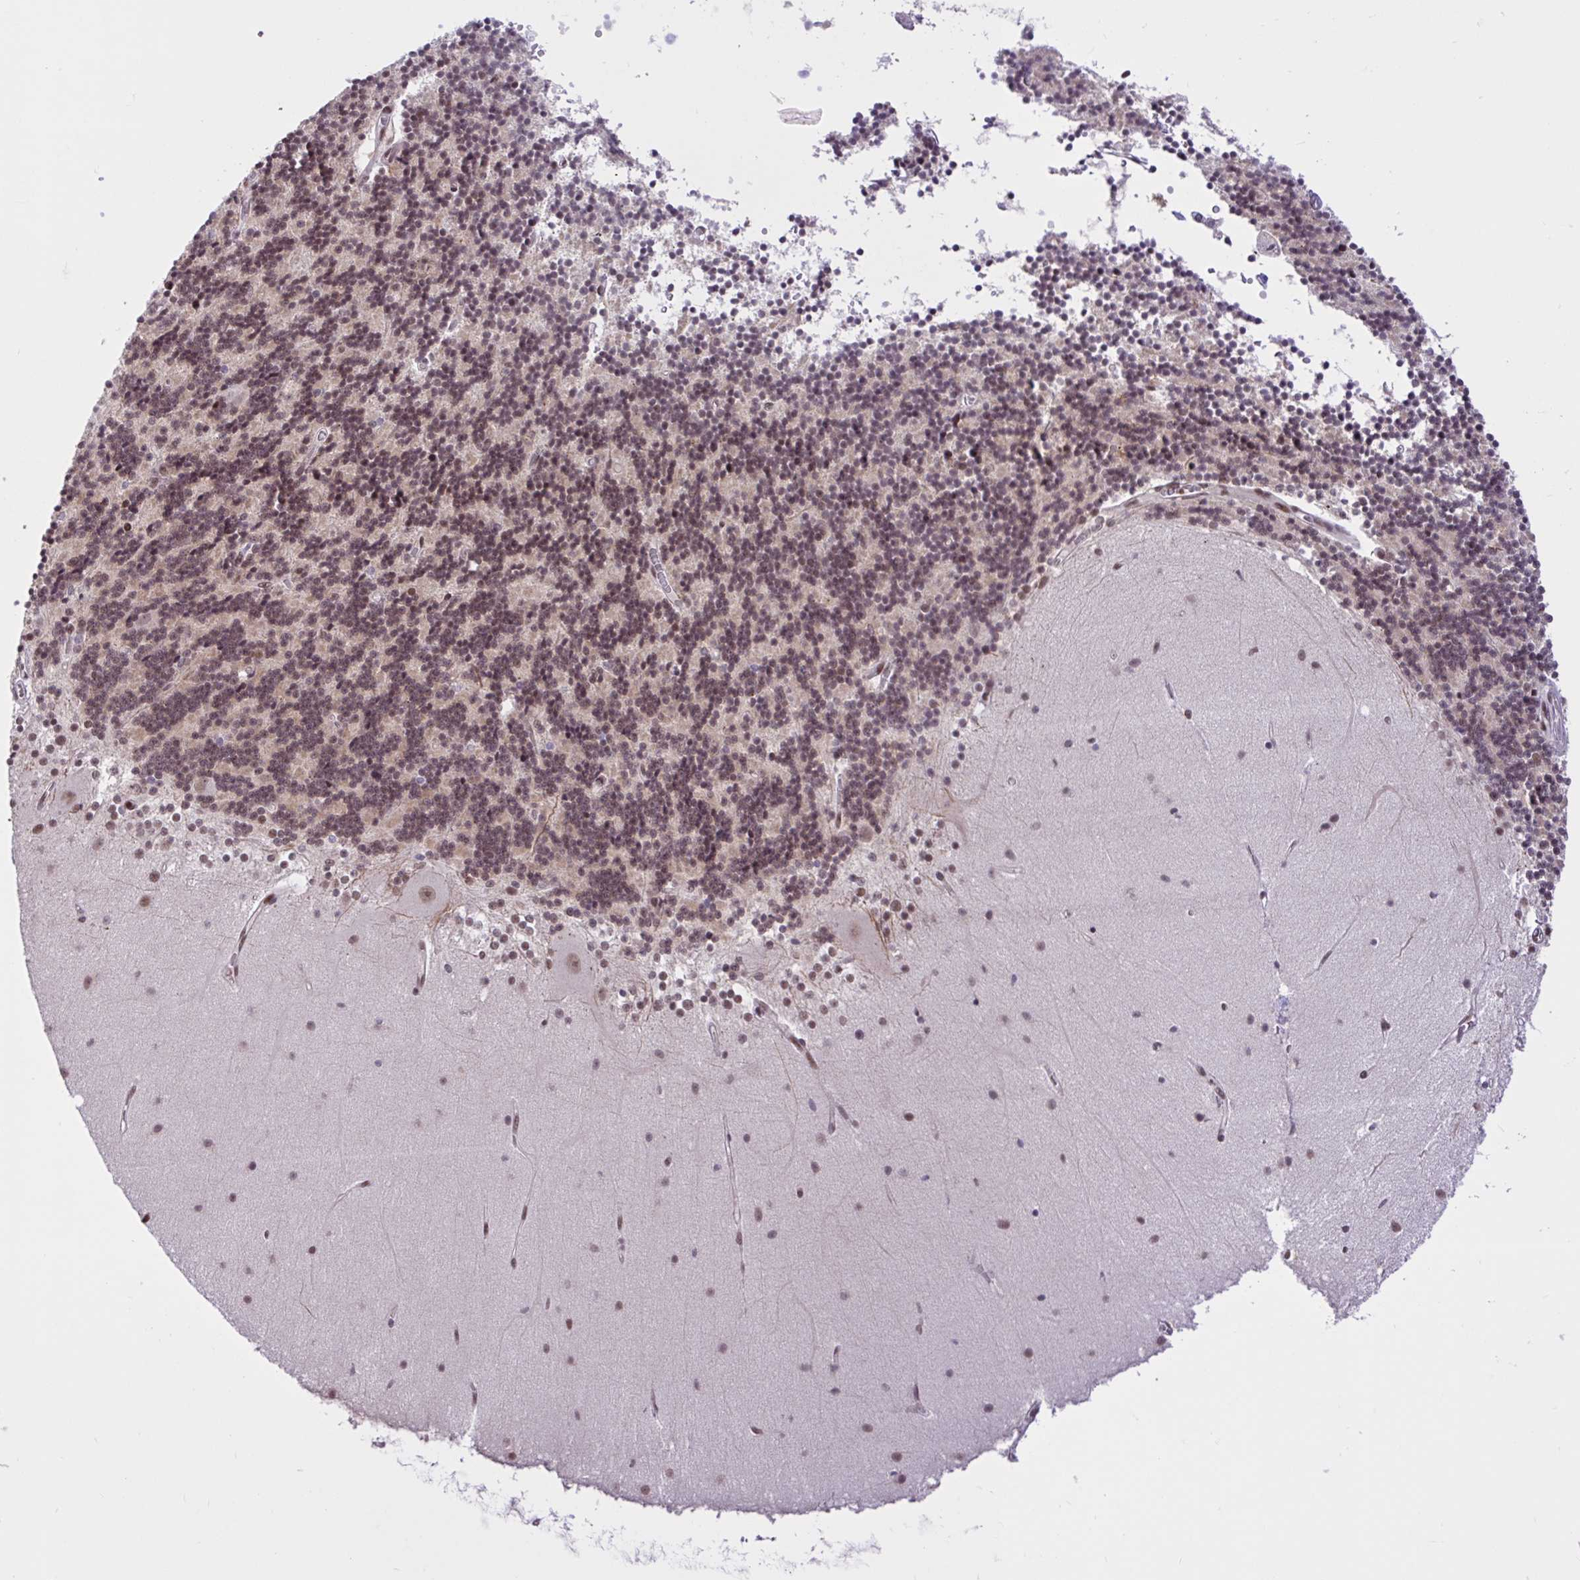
{"staining": {"intensity": "moderate", "quantity": "25%-75%", "location": "nuclear"}, "tissue": "cerebellum", "cell_type": "Cells in granular layer", "image_type": "normal", "snomed": [{"axis": "morphology", "description": "Normal tissue, NOS"}, {"axis": "topography", "description": "Cerebellum"}], "caption": "Immunohistochemical staining of benign human cerebellum reveals medium levels of moderate nuclear expression in about 25%-75% of cells in granular layer.", "gene": "CCDC12", "patient": {"sex": "female", "age": 54}}